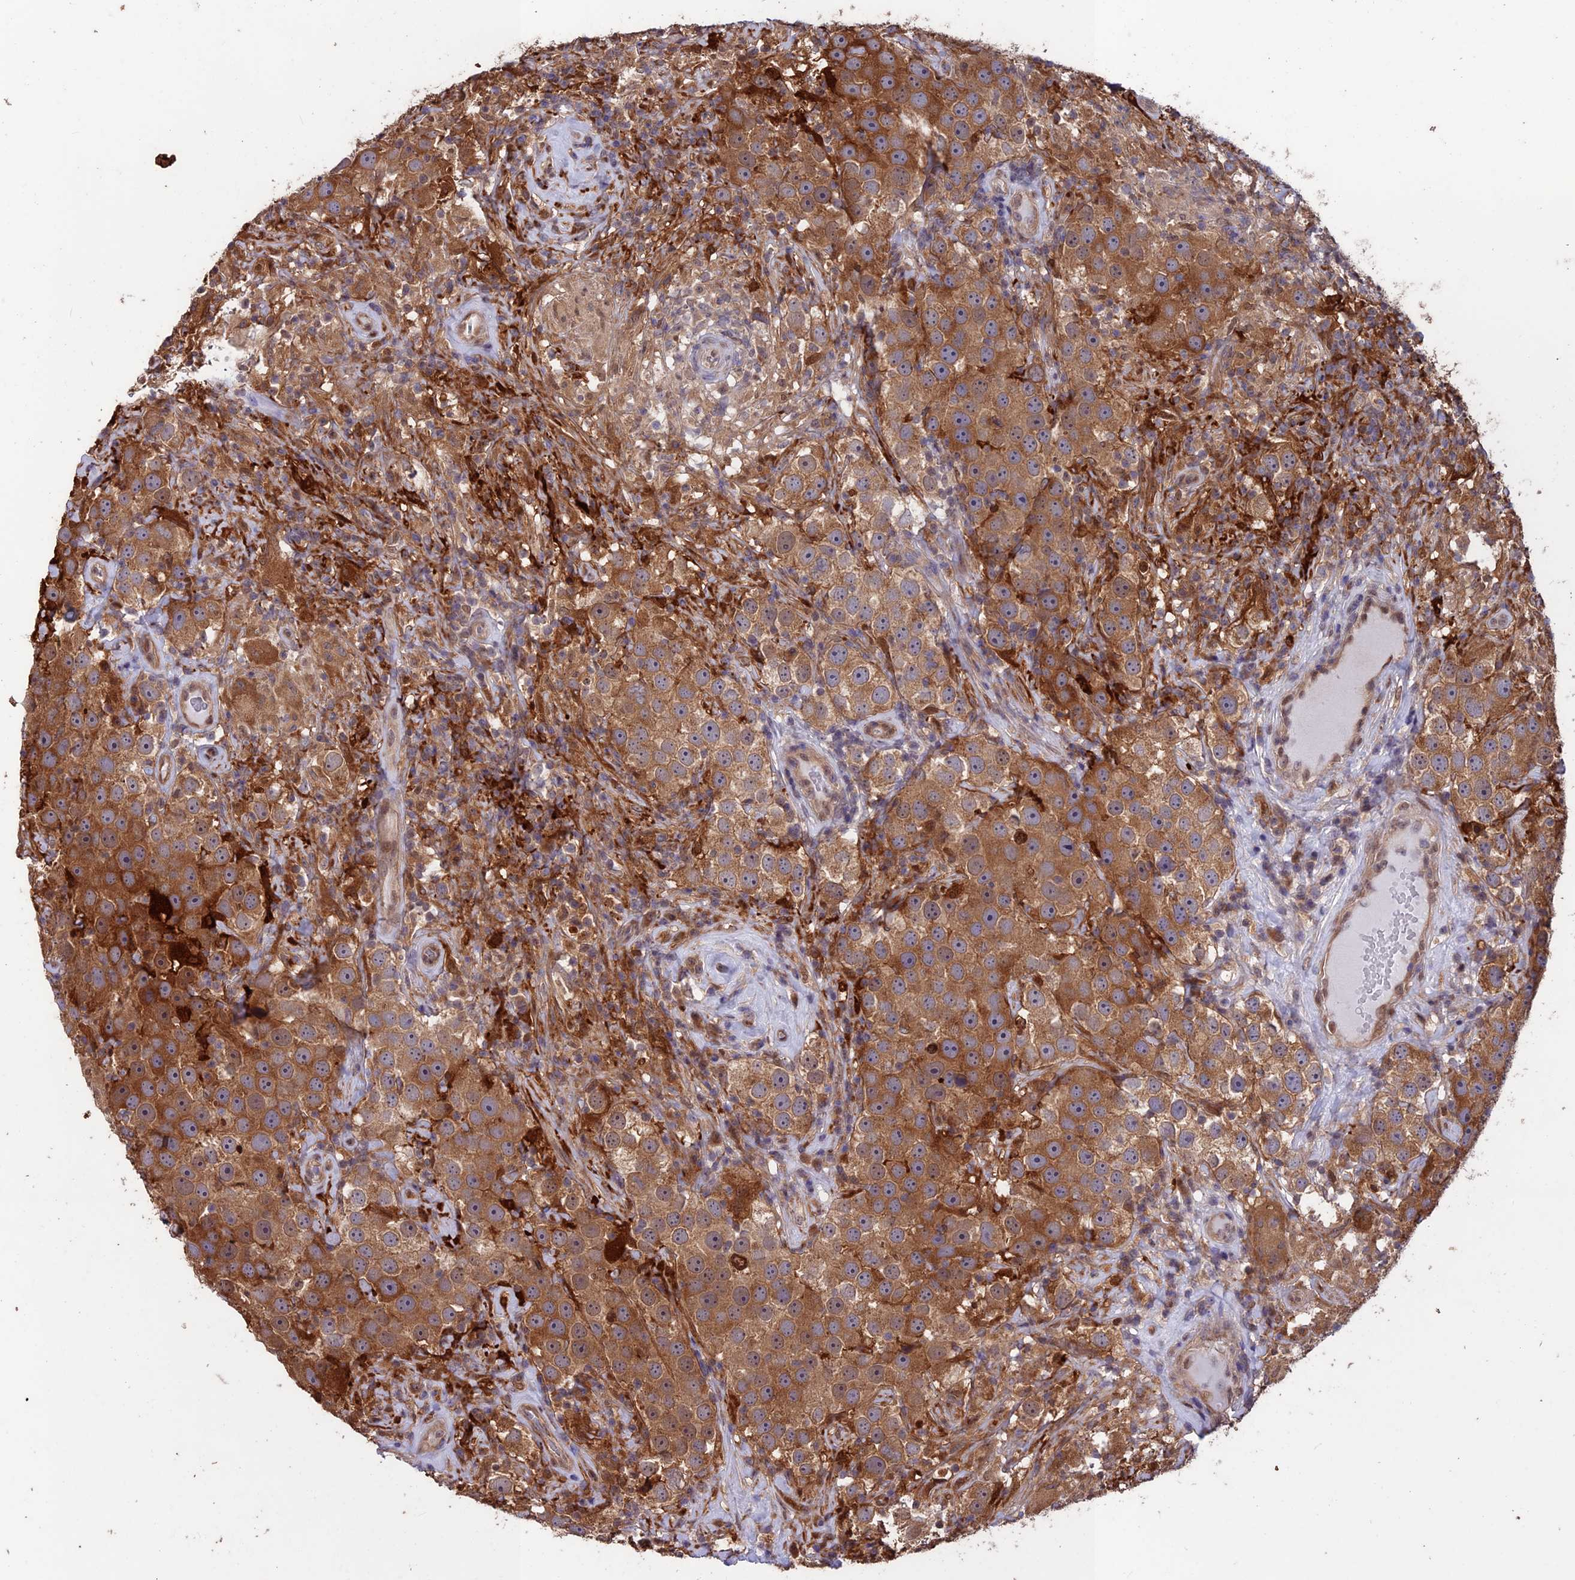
{"staining": {"intensity": "moderate", "quantity": ">75%", "location": "cytoplasmic/membranous"}, "tissue": "testis cancer", "cell_type": "Tumor cells", "image_type": "cancer", "snomed": [{"axis": "morphology", "description": "Seminoma, NOS"}, {"axis": "topography", "description": "Testis"}], "caption": "Immunohistochemistry (DAB (3,3'-diaminobenzidine)) staining of human testis seminoma demonstrates moderate cytoplasmic/membranous protein expression in about >75% of tumor cells. (brown staining indicates protein expression, while blue staining denotes nuclei).", "gene": "MAST2", "patient": {"sex": "male", "age": 49}}